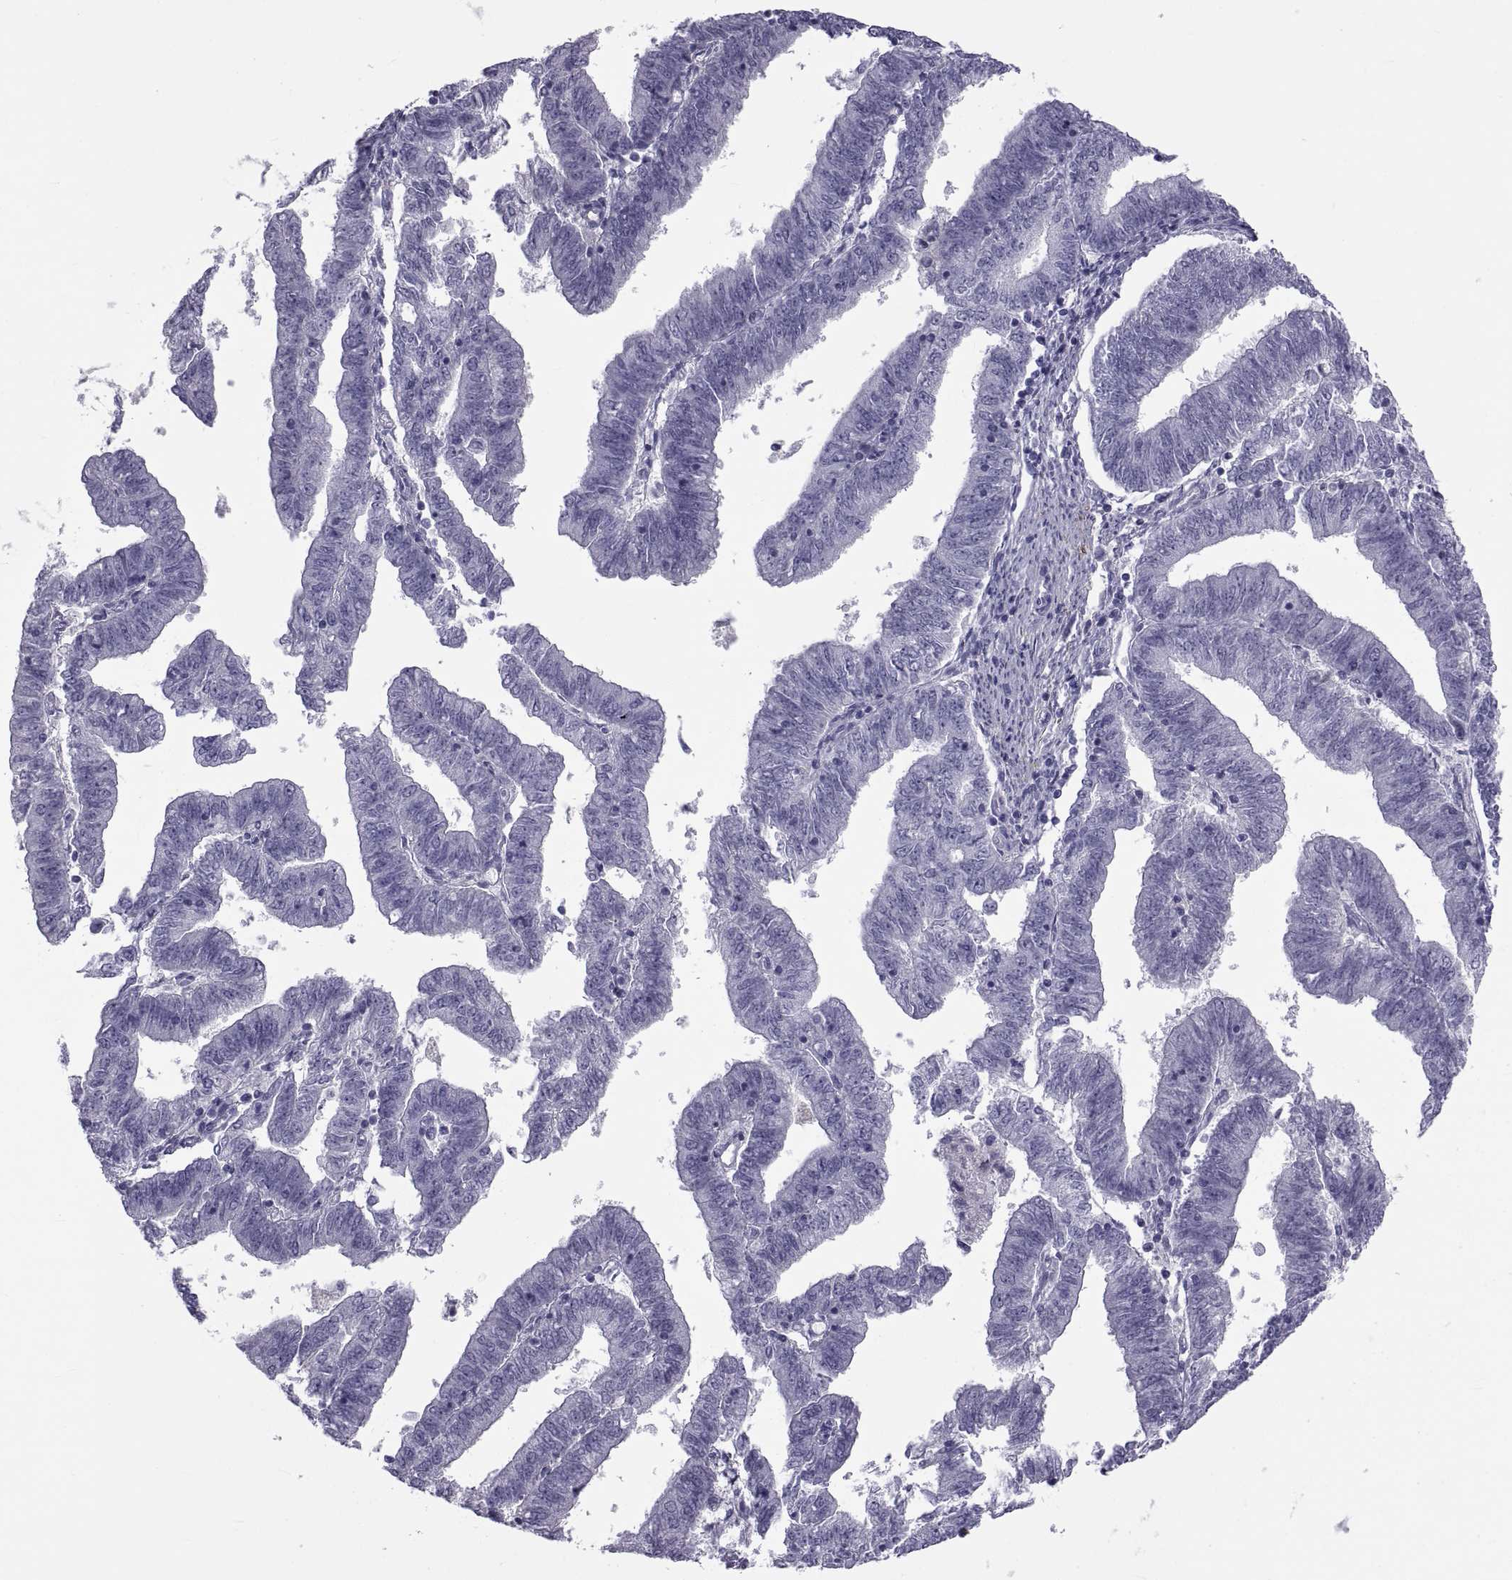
{"staining": {"intensity": "negative", "quantity": "none", "location": "none"}, "tissue": "endometrial cancer", "cell_type": "Tumor cells", "image_type": "cancer", "snomed": [{"axis": "morphology", "description": "Adenocarcinoma, NOS"}, {"axis": "topography", "description": "Endometrium"}], "caption": "Immunohistochemical staining of endometrial cancer (adenocarcinoma) shows no significant expression in tumor cells. (DAB (3,3'-diaminobenzidine) immunohistochemistry, high magnification).", "gene": "MAGEB1", "patient": {"sex": "female", "age": 82}}